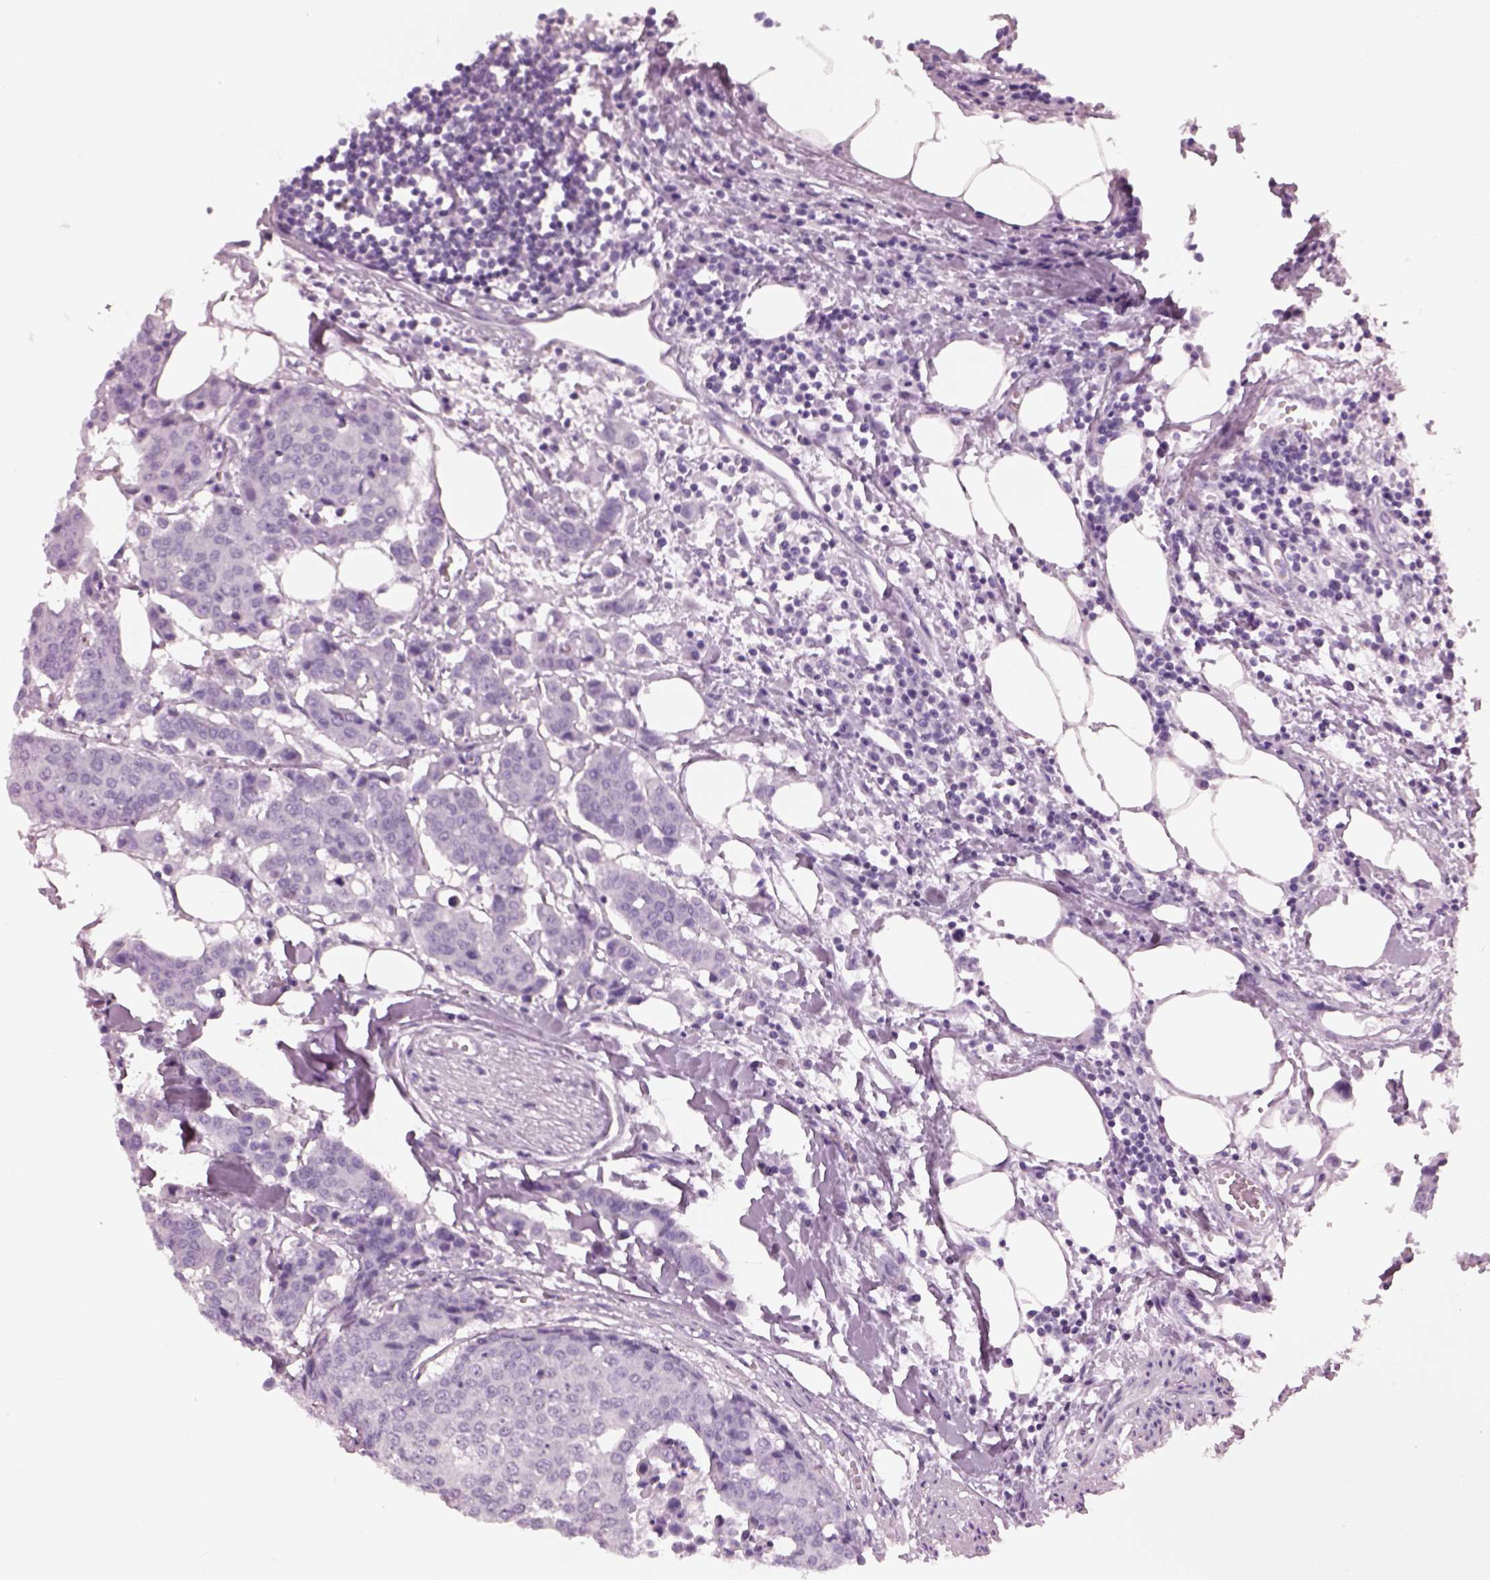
{"staining": {"intensity": "negative", "quantity": "none", "location": "none"}, "tissue": "carcinoid", "cell_type": "Tumor cells", "image_type": "cancer", "snomed": [{"axis": "morphology", "description": "Carcinoid, malignant, NOS"}, {"axis": "topography", "description": "Colon"}], "caption": "Tumor cells show no significant expression in carcinoid (malignant).", "gene": "PACRG", "patient": {"sex": "male", "age": 81}}